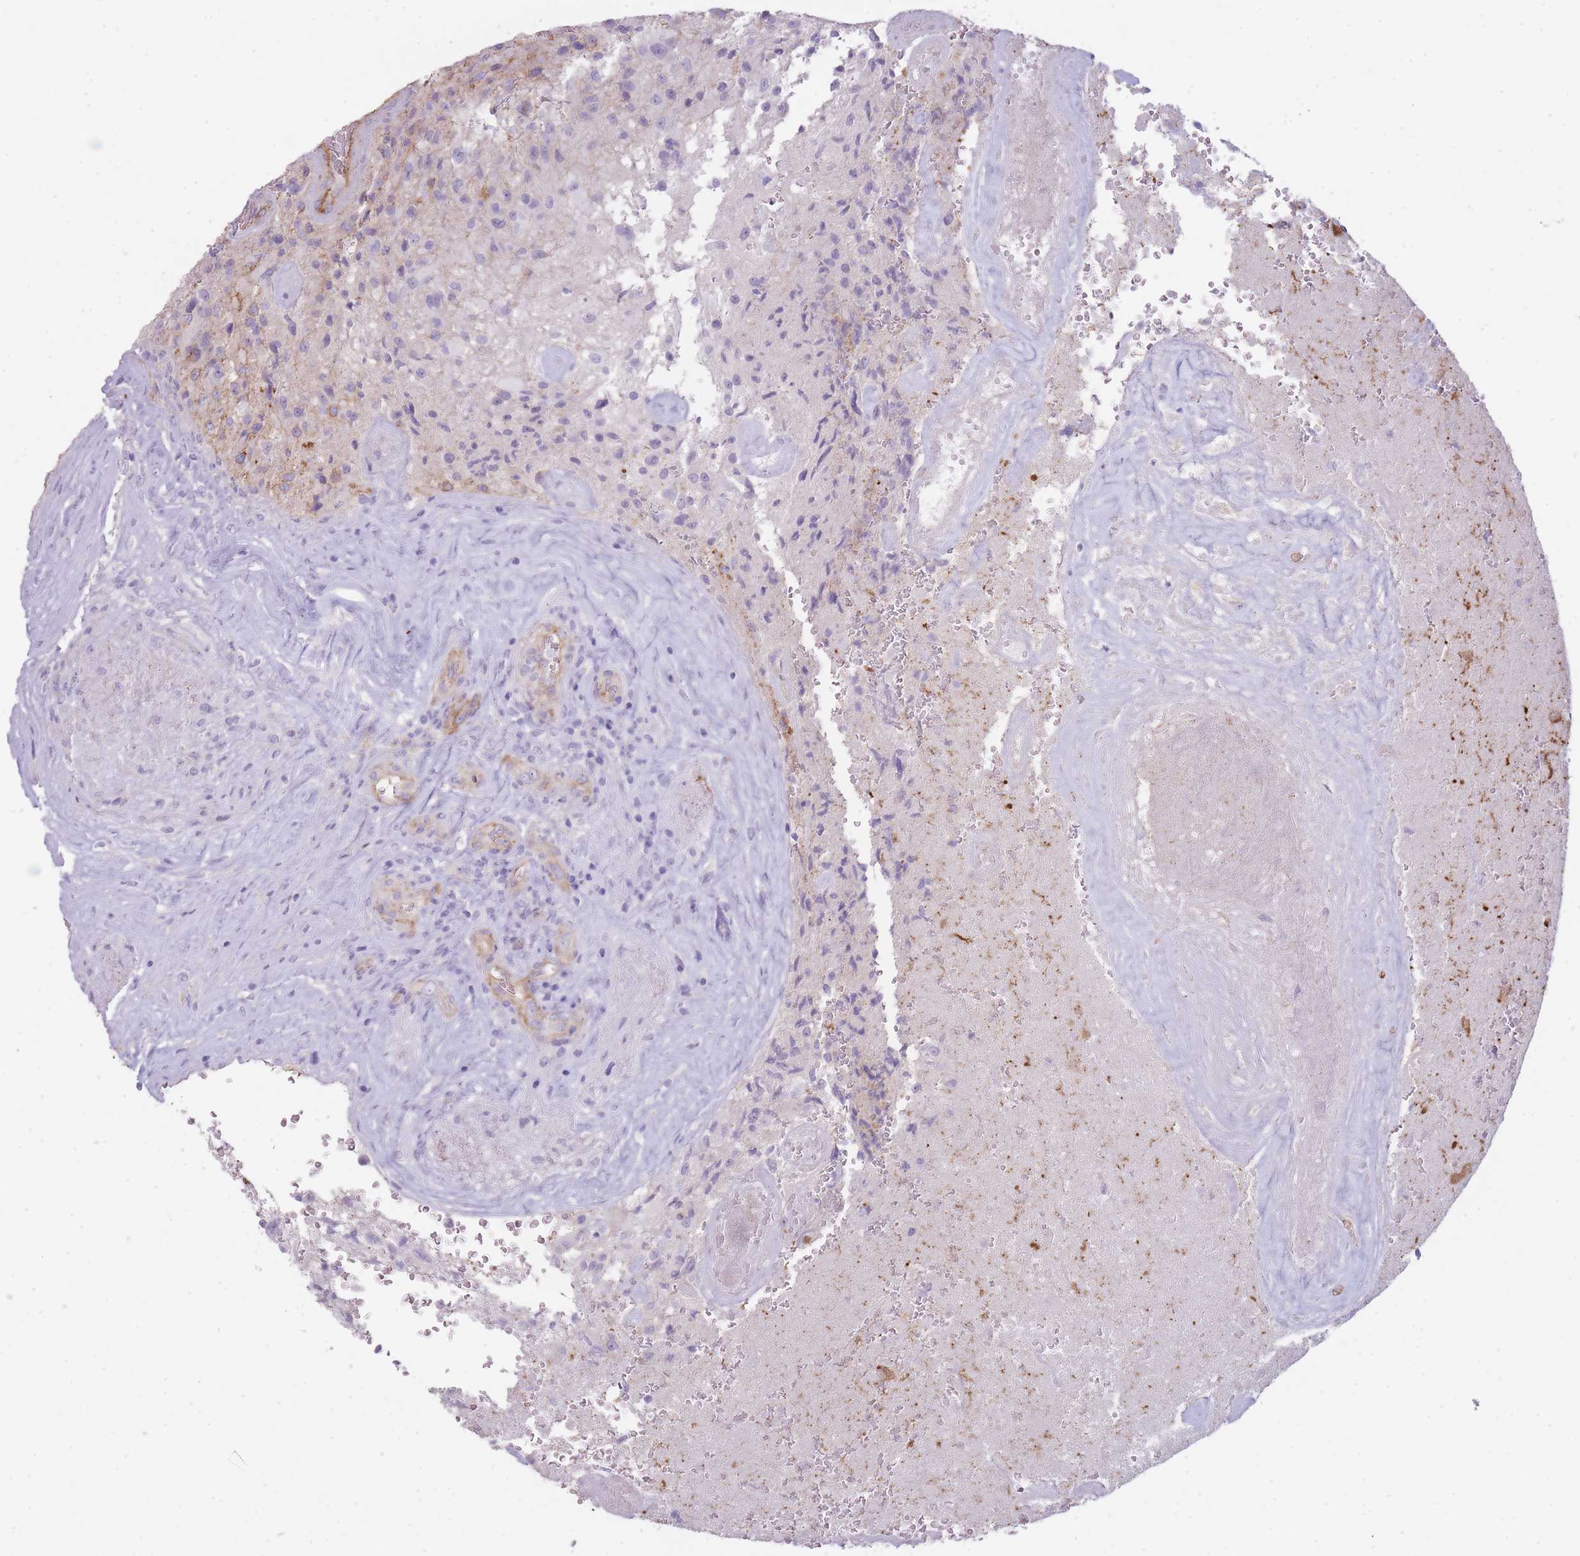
{"staining": {"intensity": "negative", "quantity": "none", "location": "none"}, "tissue": "glioma", "cell_type": "Tumor cells", "image_type": "cancer", "snomed": [{"axis": "morphology", "description": "Normal tissue, NOS"}, {"axis": "morphology", "description": "Glioma, malignant, High grade"}, {"axis": "topography", "description": "Cerebral cortex"}], "caption": "Tumor cells show no significant protein positivity in malignant glioma (high-grade).", "gene": "UTP14A", "patient": {"sex": "male", "age": 56}}